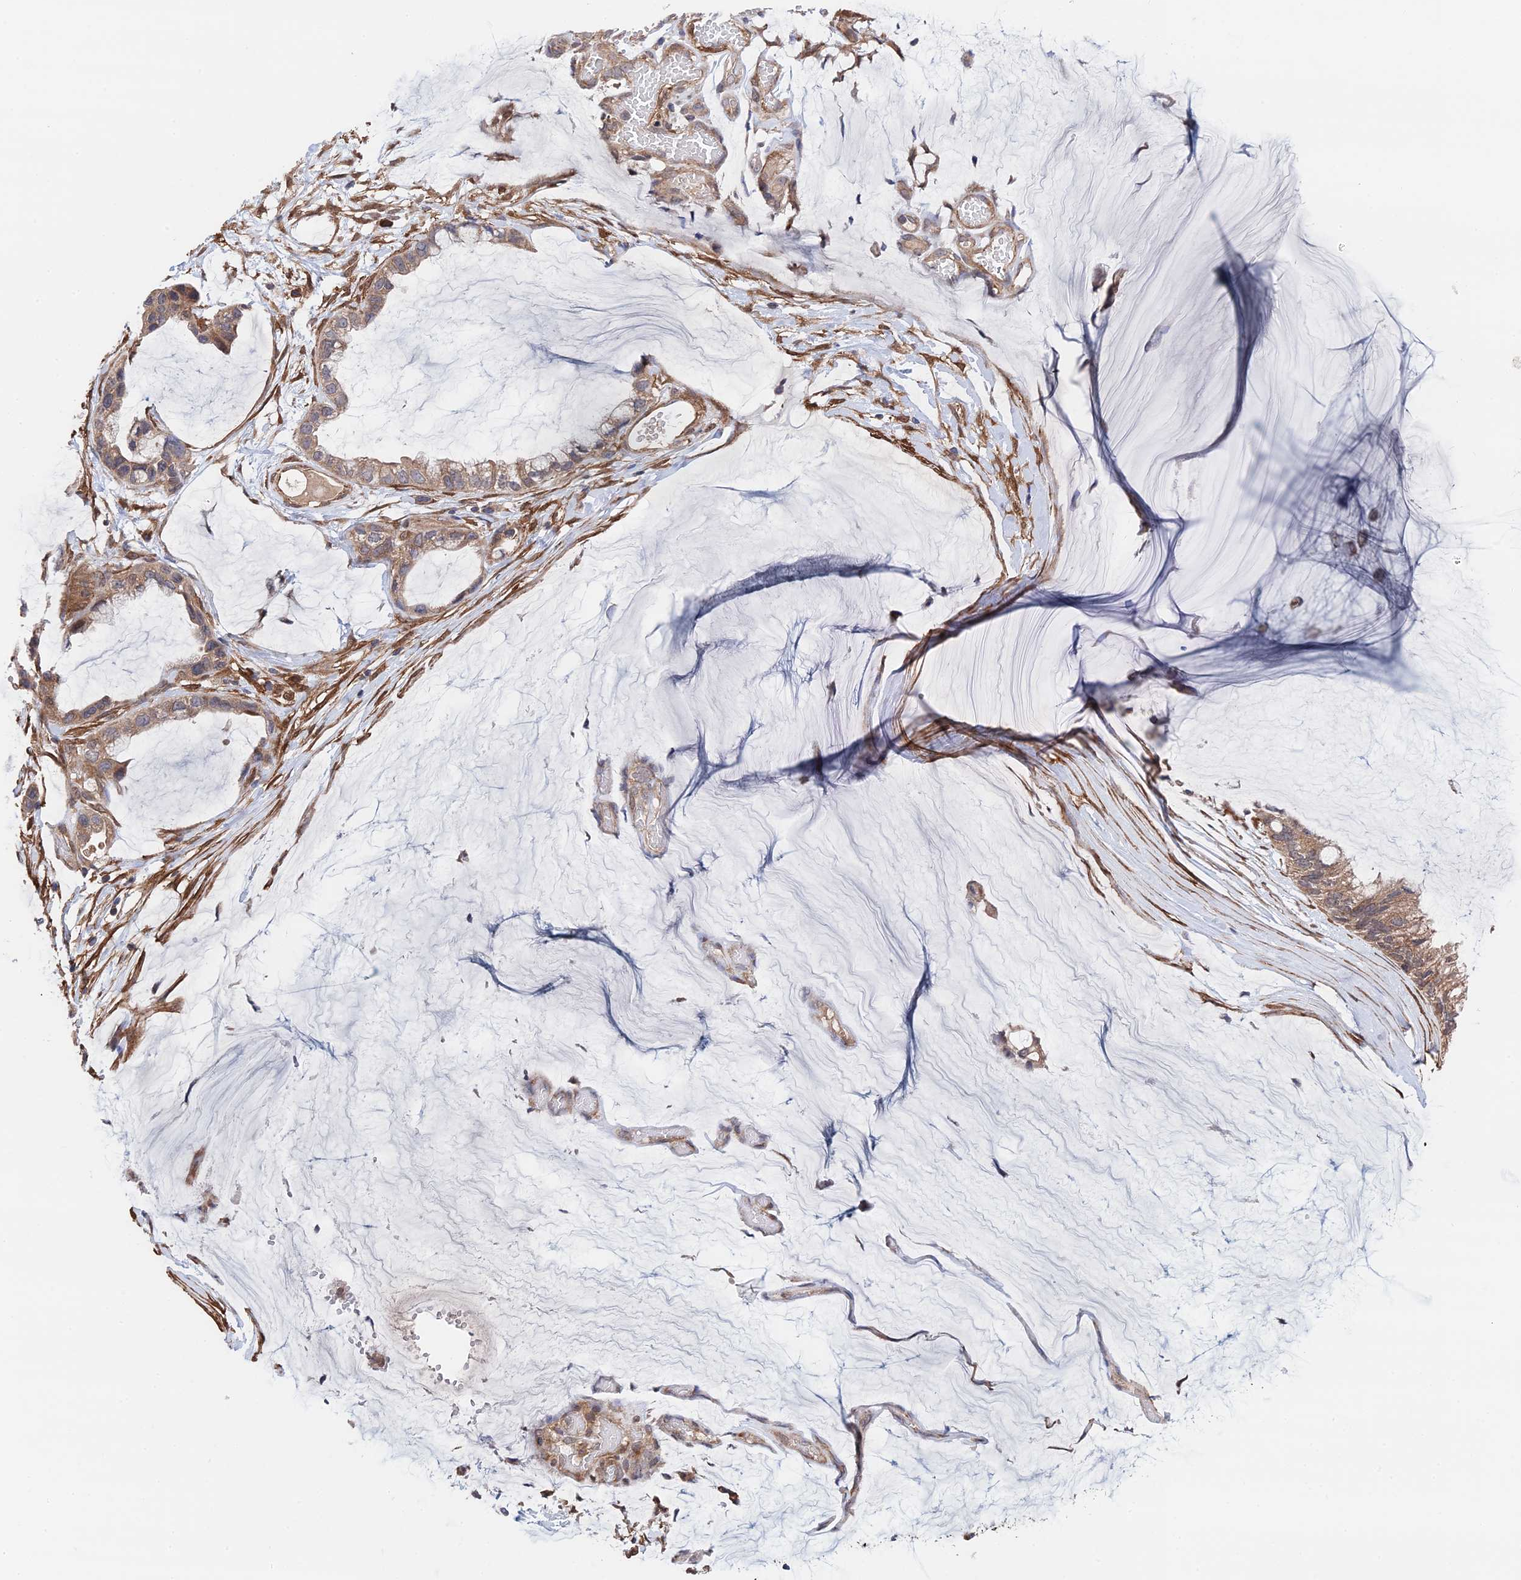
{"staining": {"intensity": "moderate", "quantity": ">75%", "location": "cytoplasmic/membranous"}, "tissue": "ovarian cancer", "cell_type": "Tumor cells", "image_type": "cancer", "snomed": [{"axis": "morphology", "description": "Cystadenocarcinoma, mucinous, NOS"}, {"axis": "topography", "description": "Ovary"}], "caption": "Immunohistochemistry of ovarian mucinous cystadenocarcinoma shows medium levels of moderate cytoplasmic/membranous positivity in about >75% of tumor cells. Nuclei are stained in blue.", "gene": "ZNF320", "patient": {"sex": "female", "age": 39}}